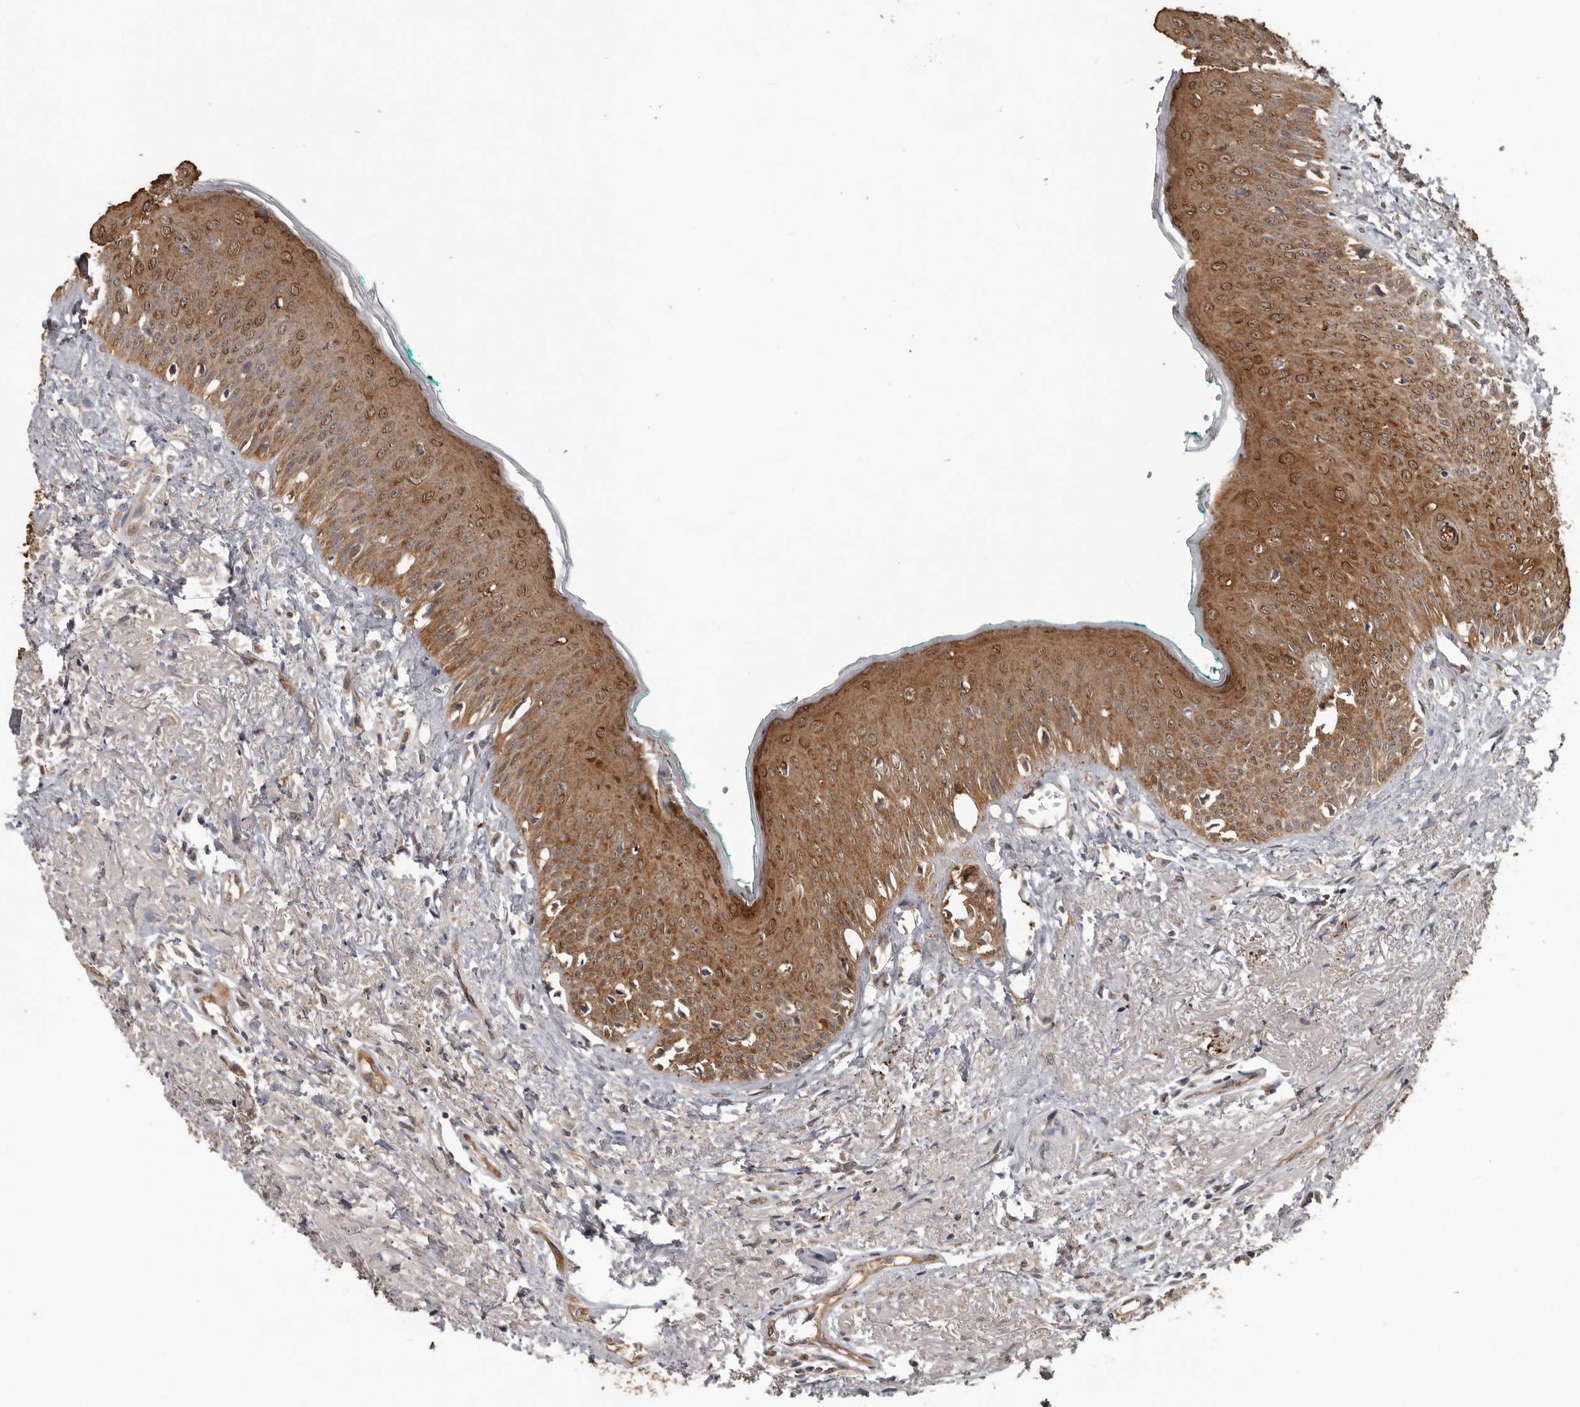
{"staining": {"intensity": "moderate", "quantity": ">75%", "location": "cytoplasmic/membranous"}, "tissue": "oral mucosa", "cell_type": "Squamous epithelial cells", "image_type": "normal", "snomed": [{"axis": "morphology", "description": "Normal tissue, NOS"}, {"axis": "topography", "description": "Oral tissue"}], "caption": "Moderate cytoplasmic/membranous staining for a protein is appreciated in about >75% of squamous epithelial cells of normal oral mucosa using IHC.", "gene": "MTF1", "patient": {"sex": "female", "age": 70}}